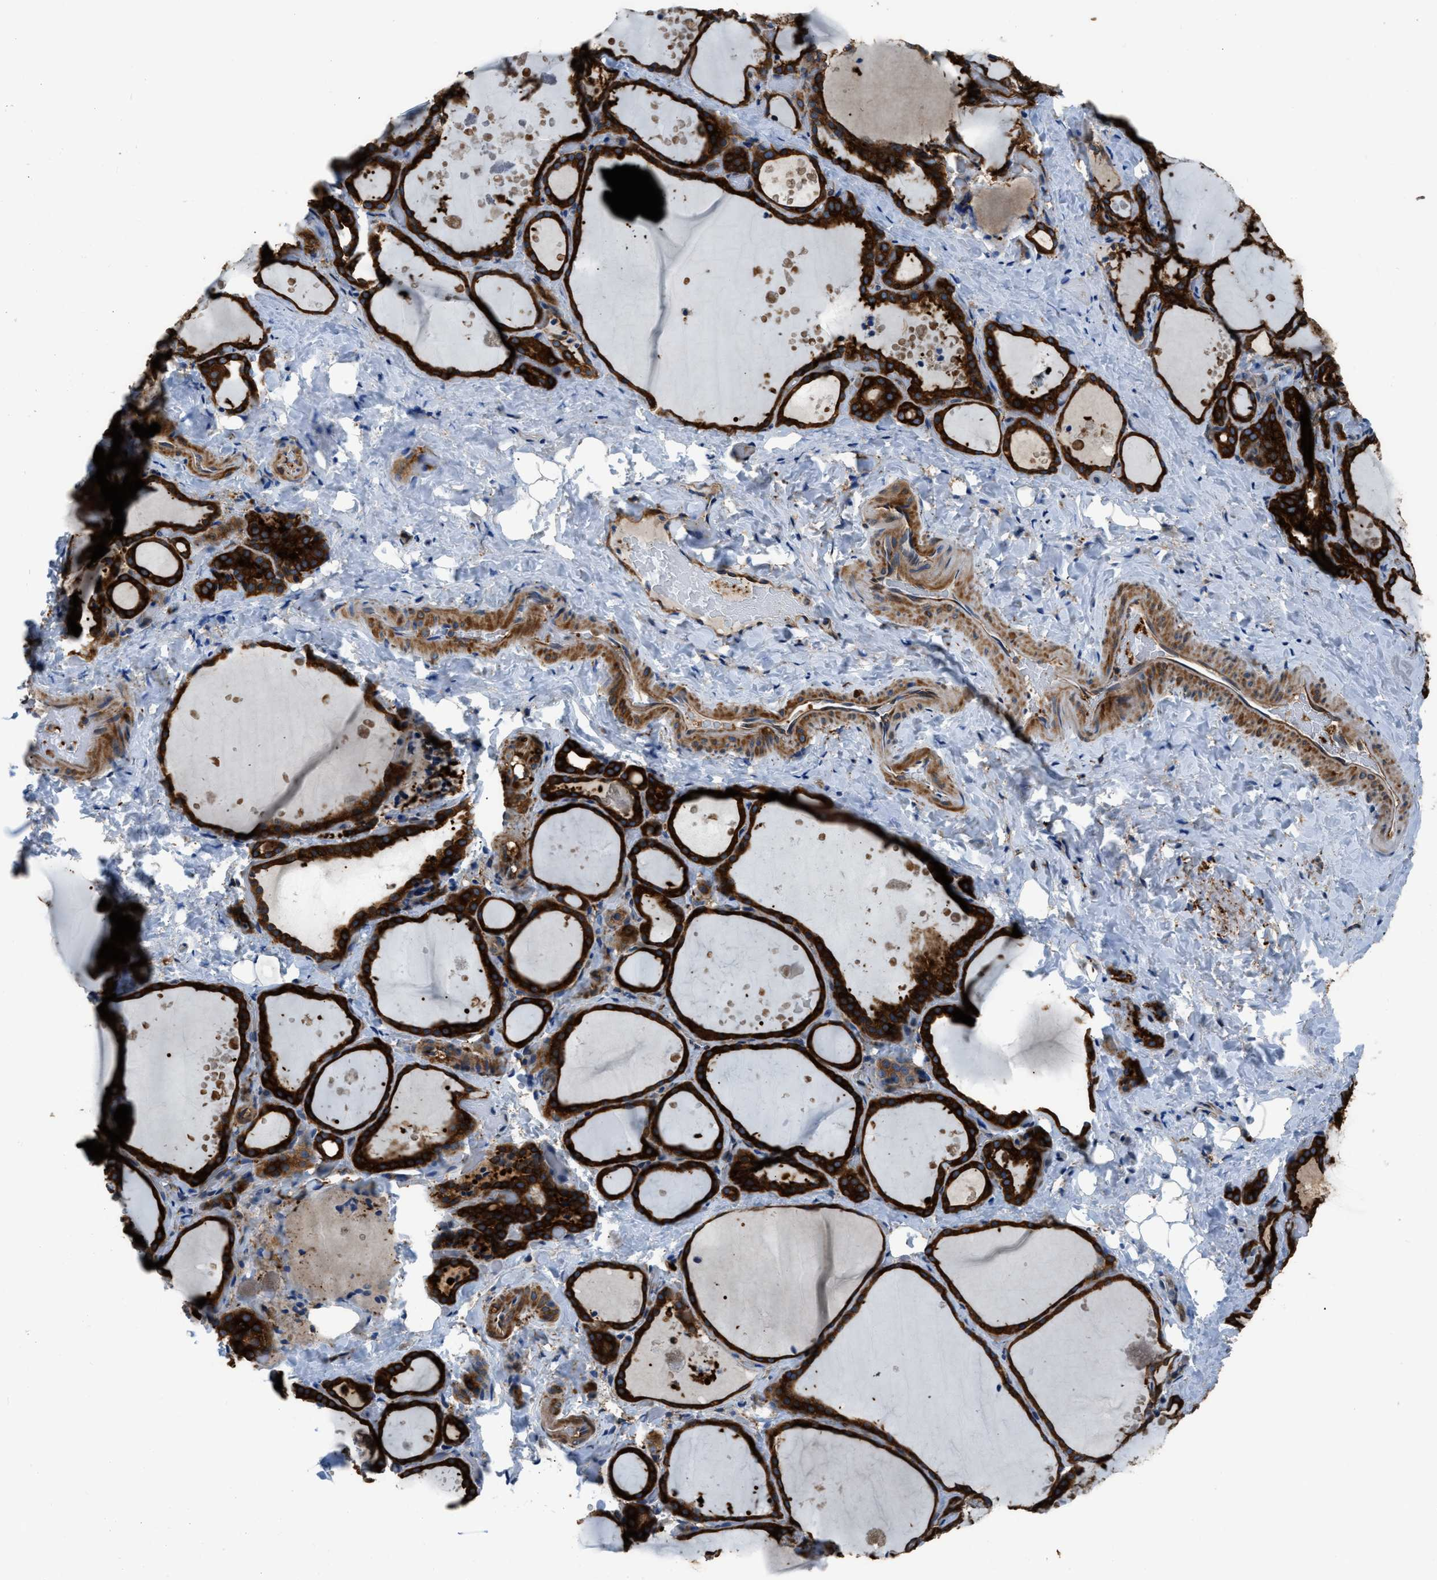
{"staining": {"intensity": "strong", "quantity": ">75%", "location": "cytoplasmic/membranous"}, "tissue": "thyroid gland", "cell_type": "Glandular cells", "image_type": "normal", "snomed": [{"axis": "morphology", "description": "Normal tissue, NOS"}, {"axis": "topography", "description": "Thyroid gland"}], "caption": "Immunohistochemistry of normal thyroid gland exhibits high levels of strong cytoplasmic/membranous positivity in about >75% of glandular cells.", "gene": "PFKP", "patient": {"sex": "female", "age": 44}}